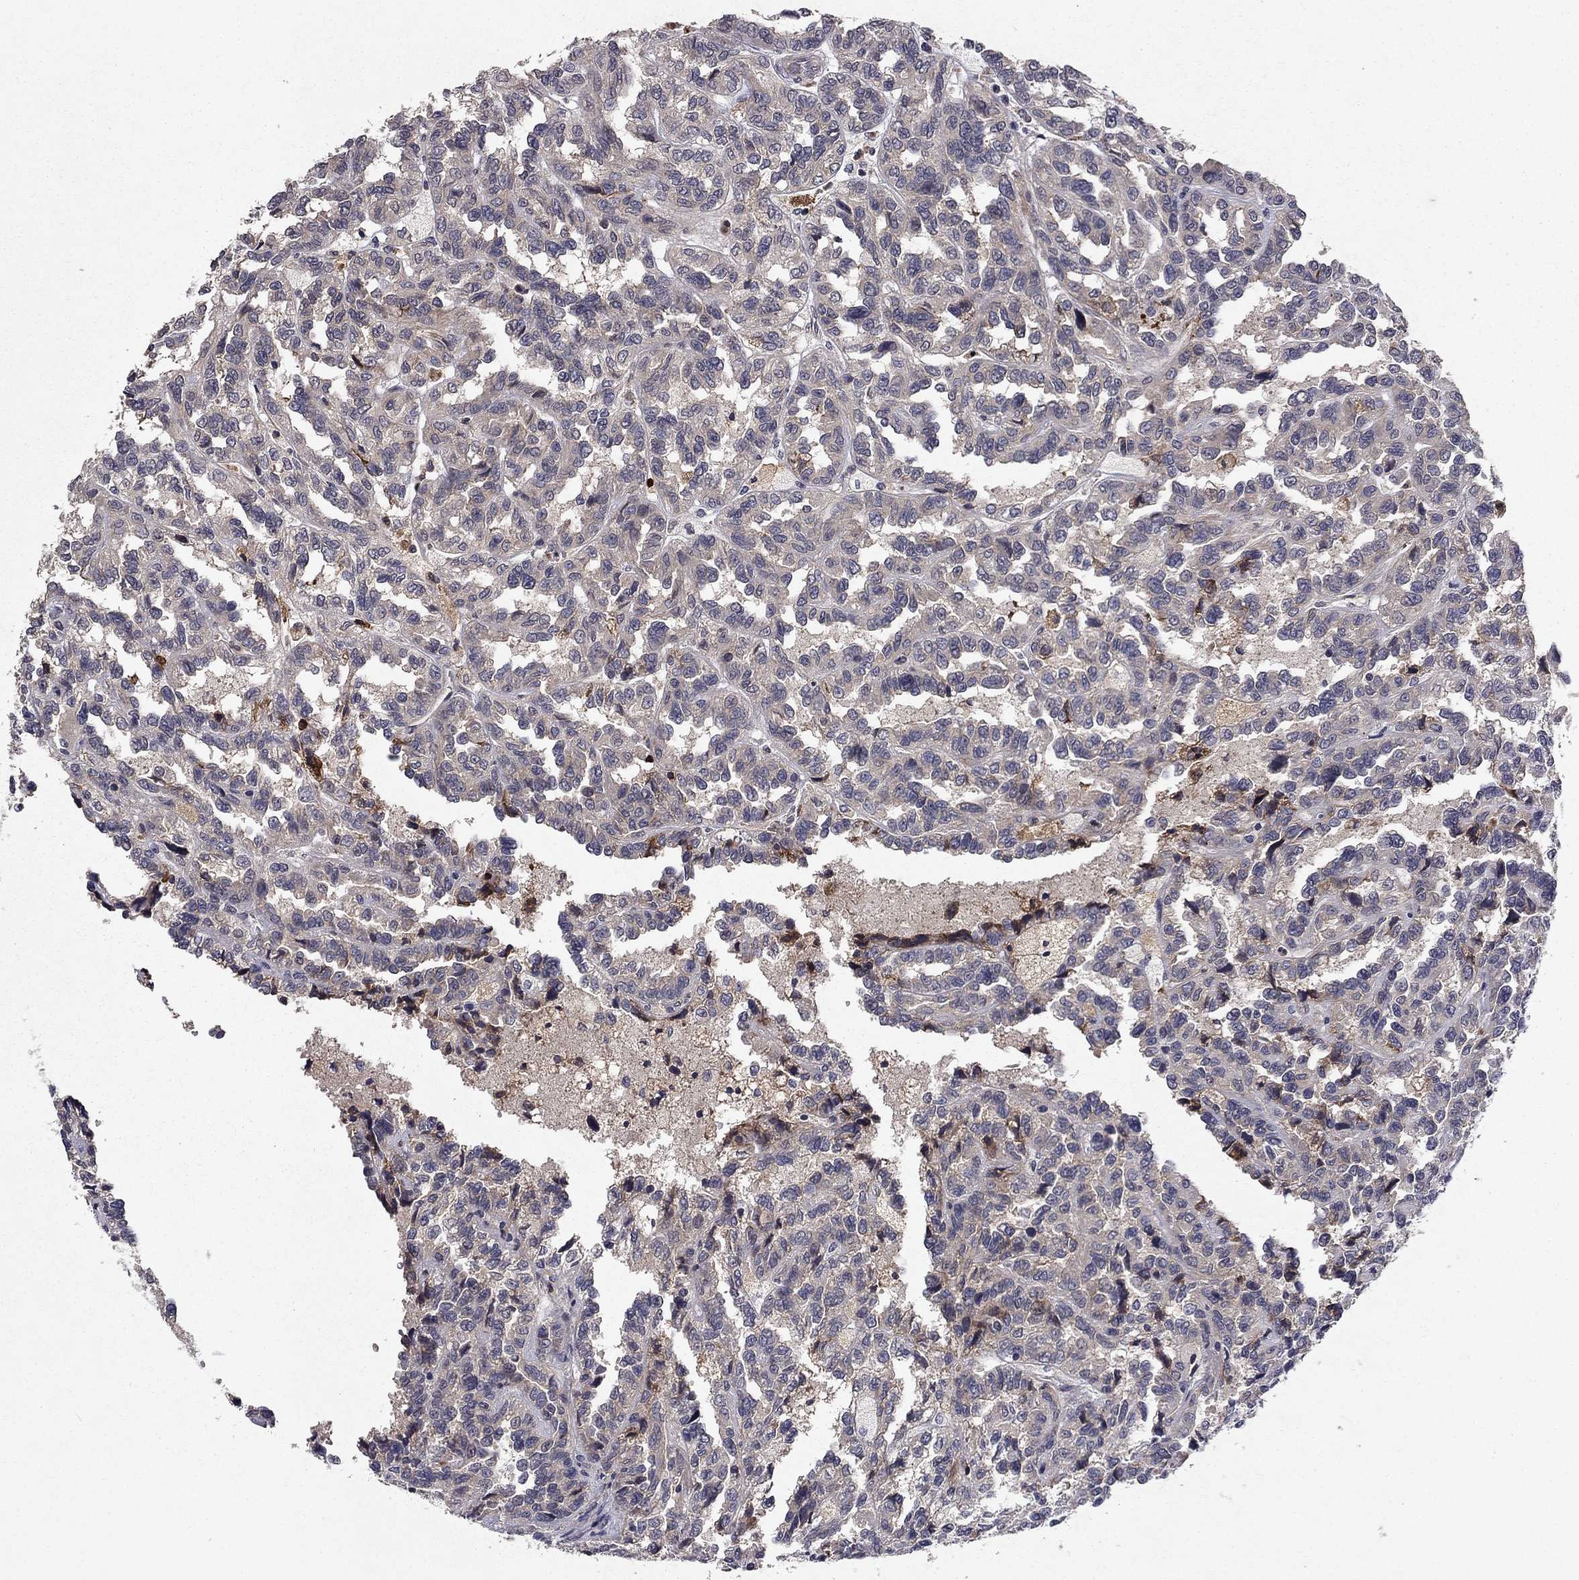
{"staining": {"intensity": "moderate", "quantity": "<25%", "location": "cytoplasmic/membranous"}, "tissue": "renal cancer", "cell_type": "Tumor cells", "image_type": "cancer", "snomed": [{"axis": "morphology", "description": "Adenocarcinoma, NOS"}, {"axis": "topography", "description": "Kidney"}], "caption": "This is an image of IHC staining of renal adenocarcinoma, which shows moderate positivity in the cytoplasmic/membranous of tumor cells.", "gene": "PROS1", "patient": {"sex": "male", "age": 79}}